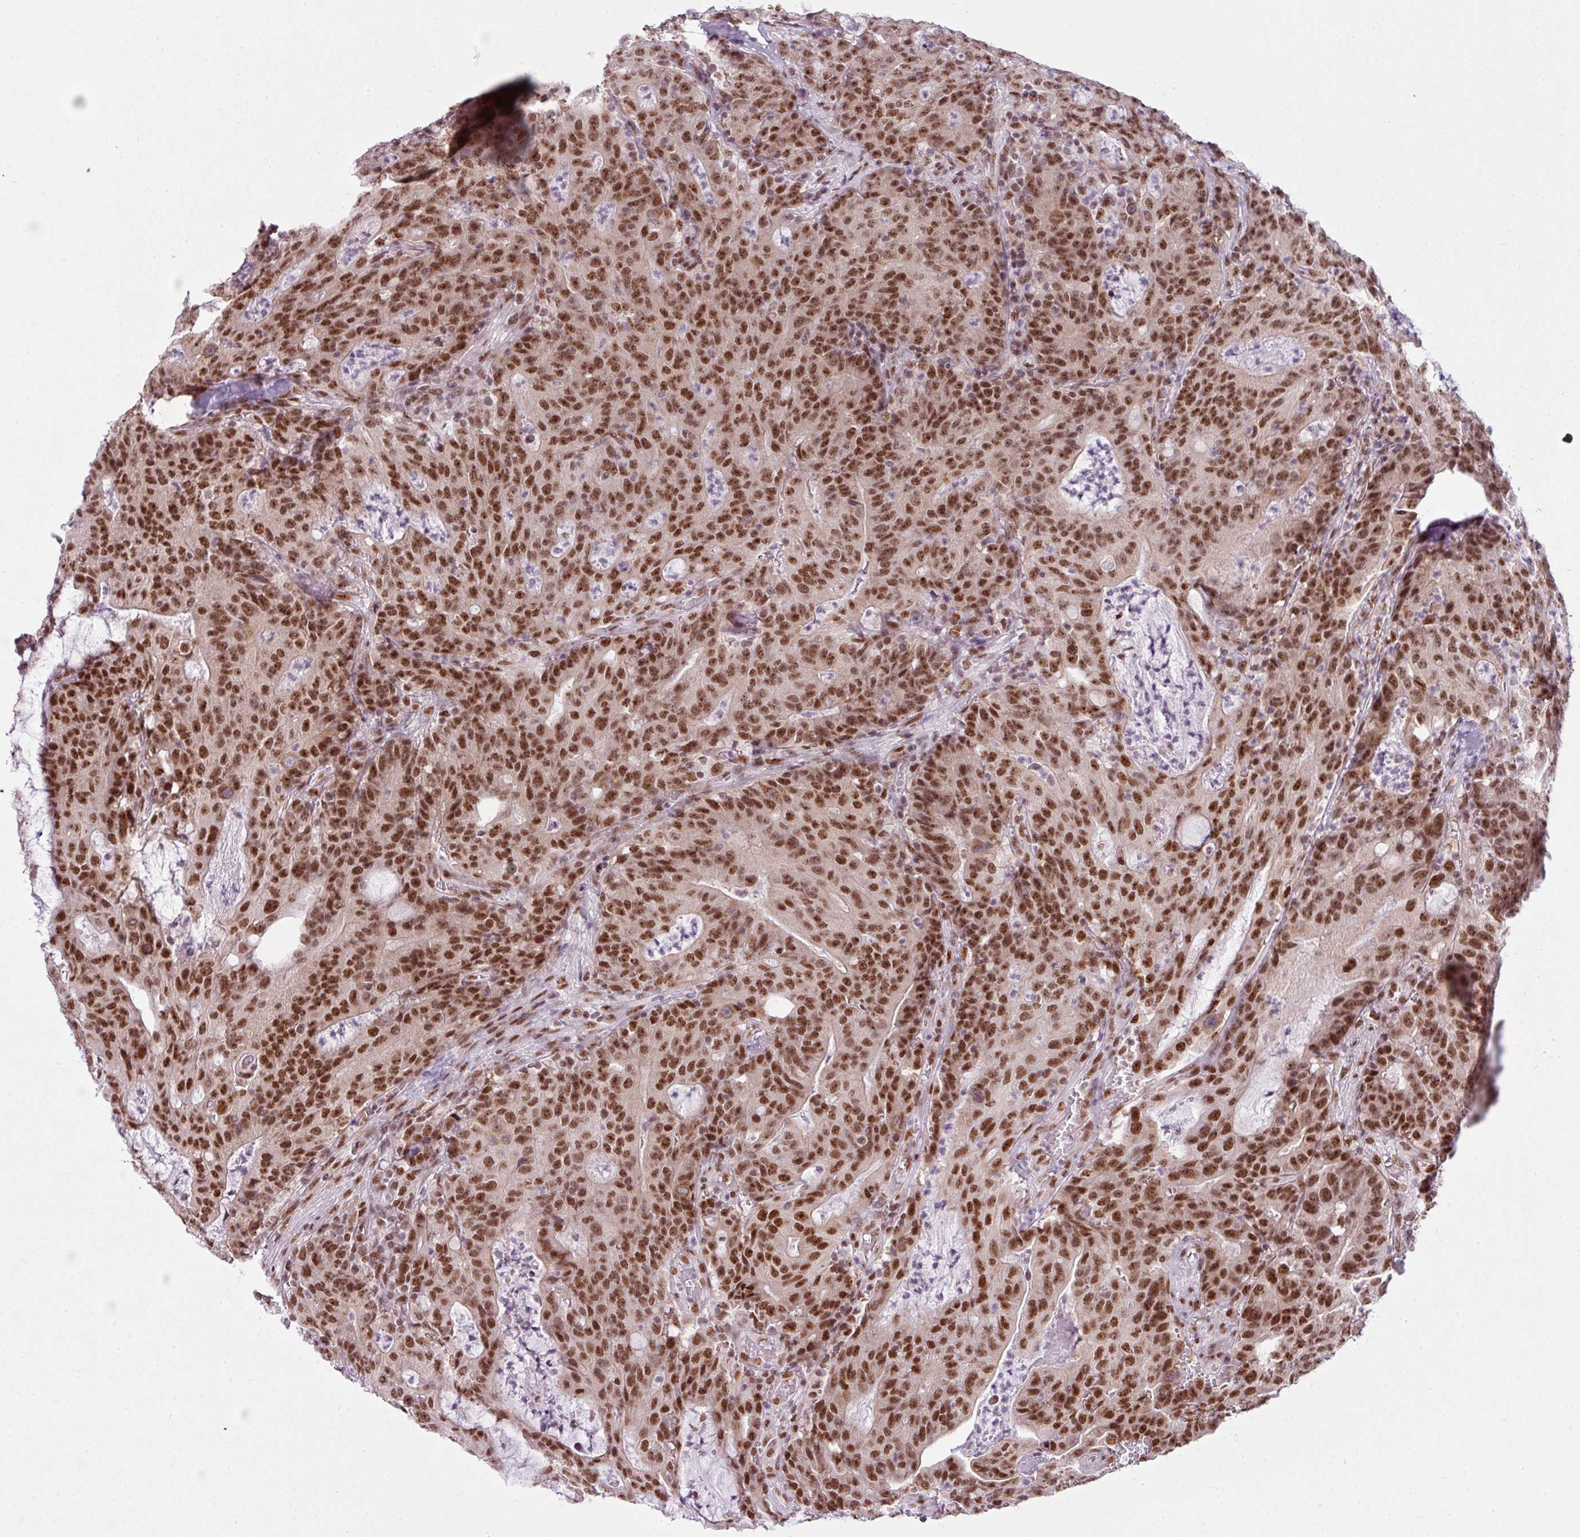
{"staining": {"intensity": "strong", "quantity": ">75%", "location": "nuclear"}, "tissue": "colorectal cancer", "cell_type": "Tumor cells", "image_type": "cancer", "snomed": [{"axis": "morphology", "description": "Adenocarcinoma, NOS"}, {"axis": "topography", "description": "Colon"}], "caption": "An immunohistochemistry (IHC) photomicrograph of neoplastic tissue is shown. Protein staining in brown labels strong nuclear positivity in adenocarcinoma (colorectal) within tumor cells.", "gene": "ARL6IP4", "patient": {"sex": "male", "age": 83}}